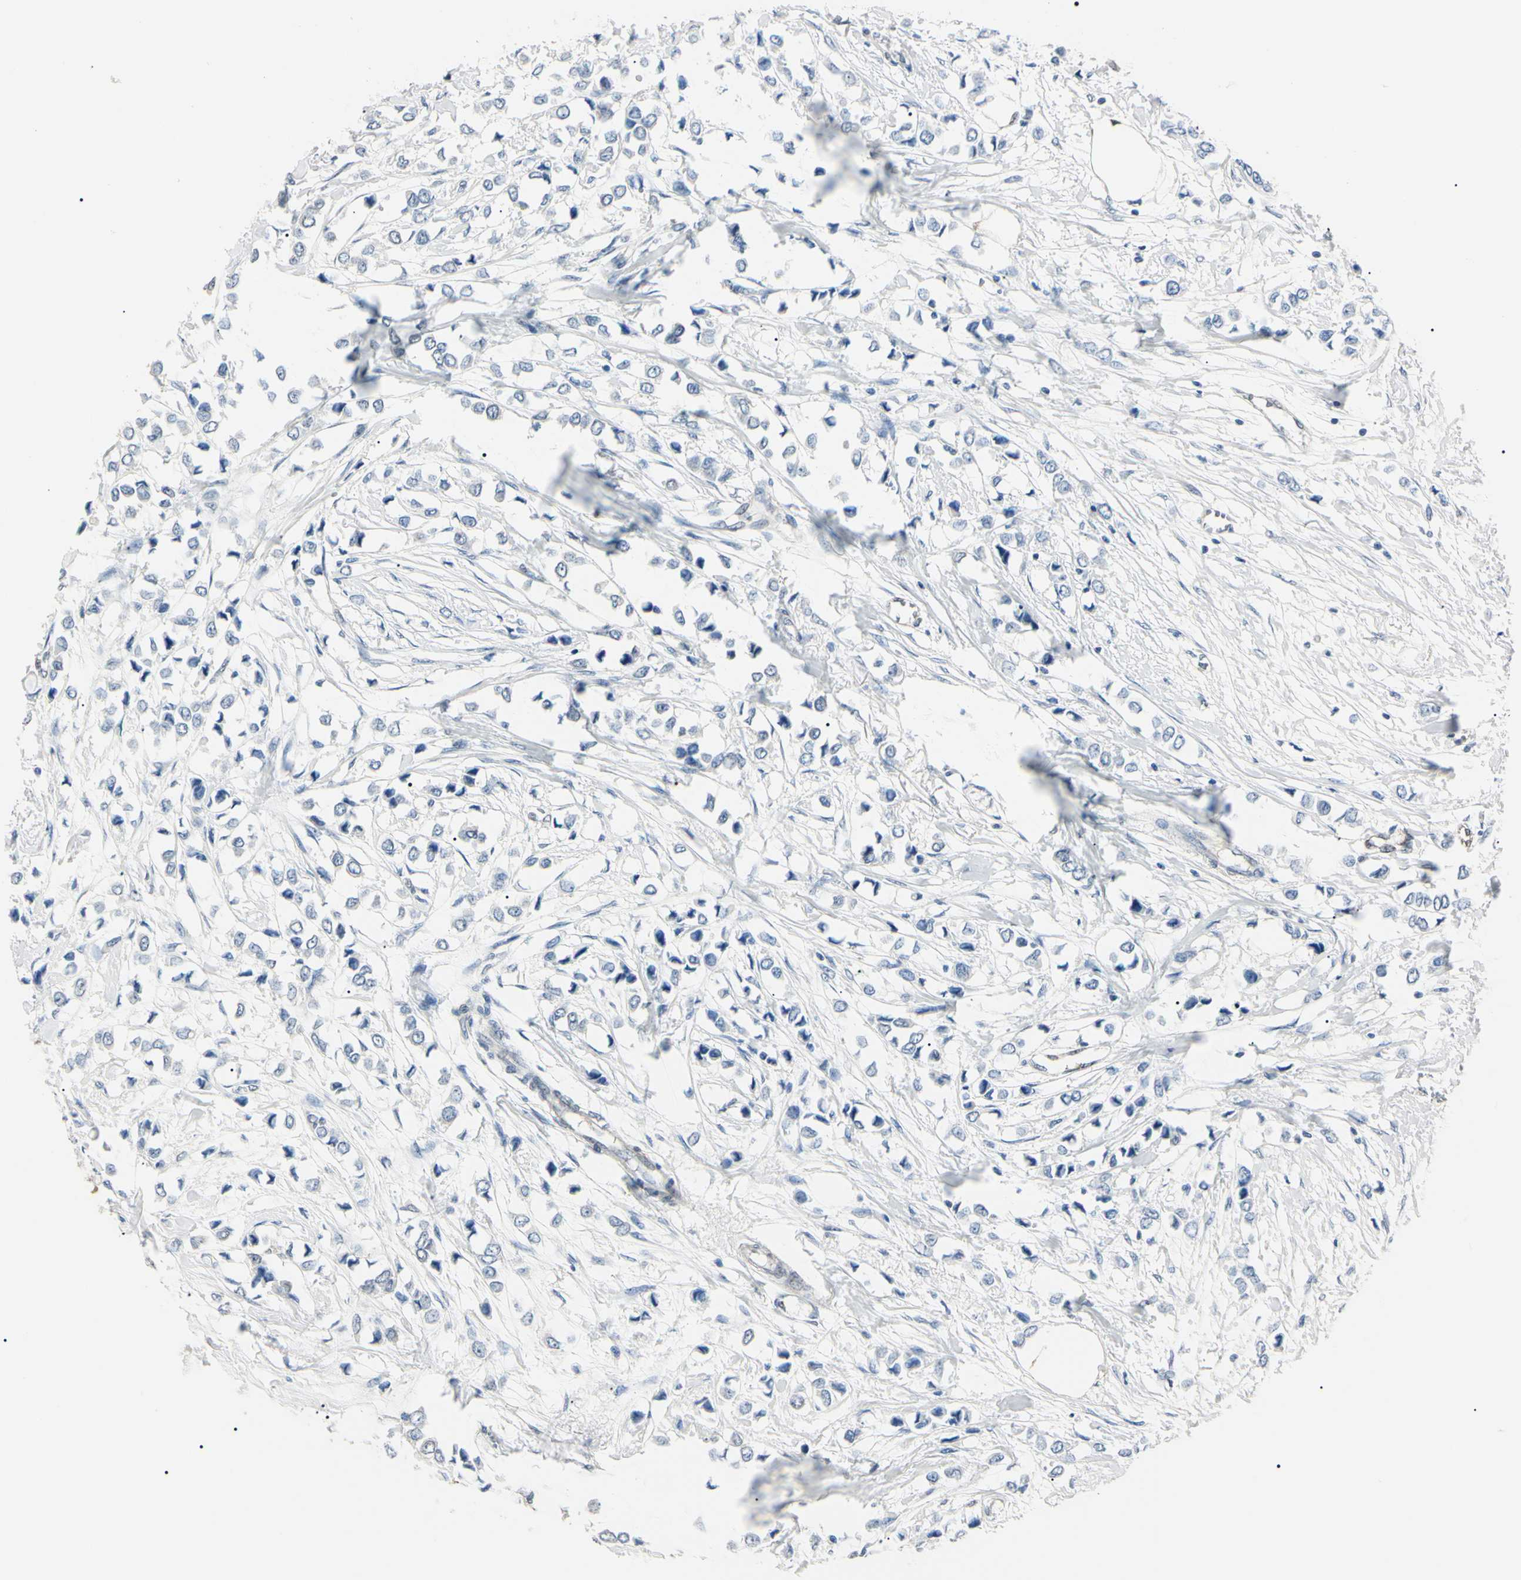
{"staining": {"intensity": "negative", "quantity": "none", "location": "none"}, "tissue": "breast cancer", "cell_type": "Tumor cells", "image_type": "cancer", "snomed": [{"axis": "morphology", "description": "Lobular carcinoma"}, {"axis": "topography", "description": "Breast"}], "caption": "Breast cancer was stained to show a protein in brown. There is no significant staining in tumor cells.", "gene": "AKR1C3", "patient": {"sex": "female", "age": 51}}